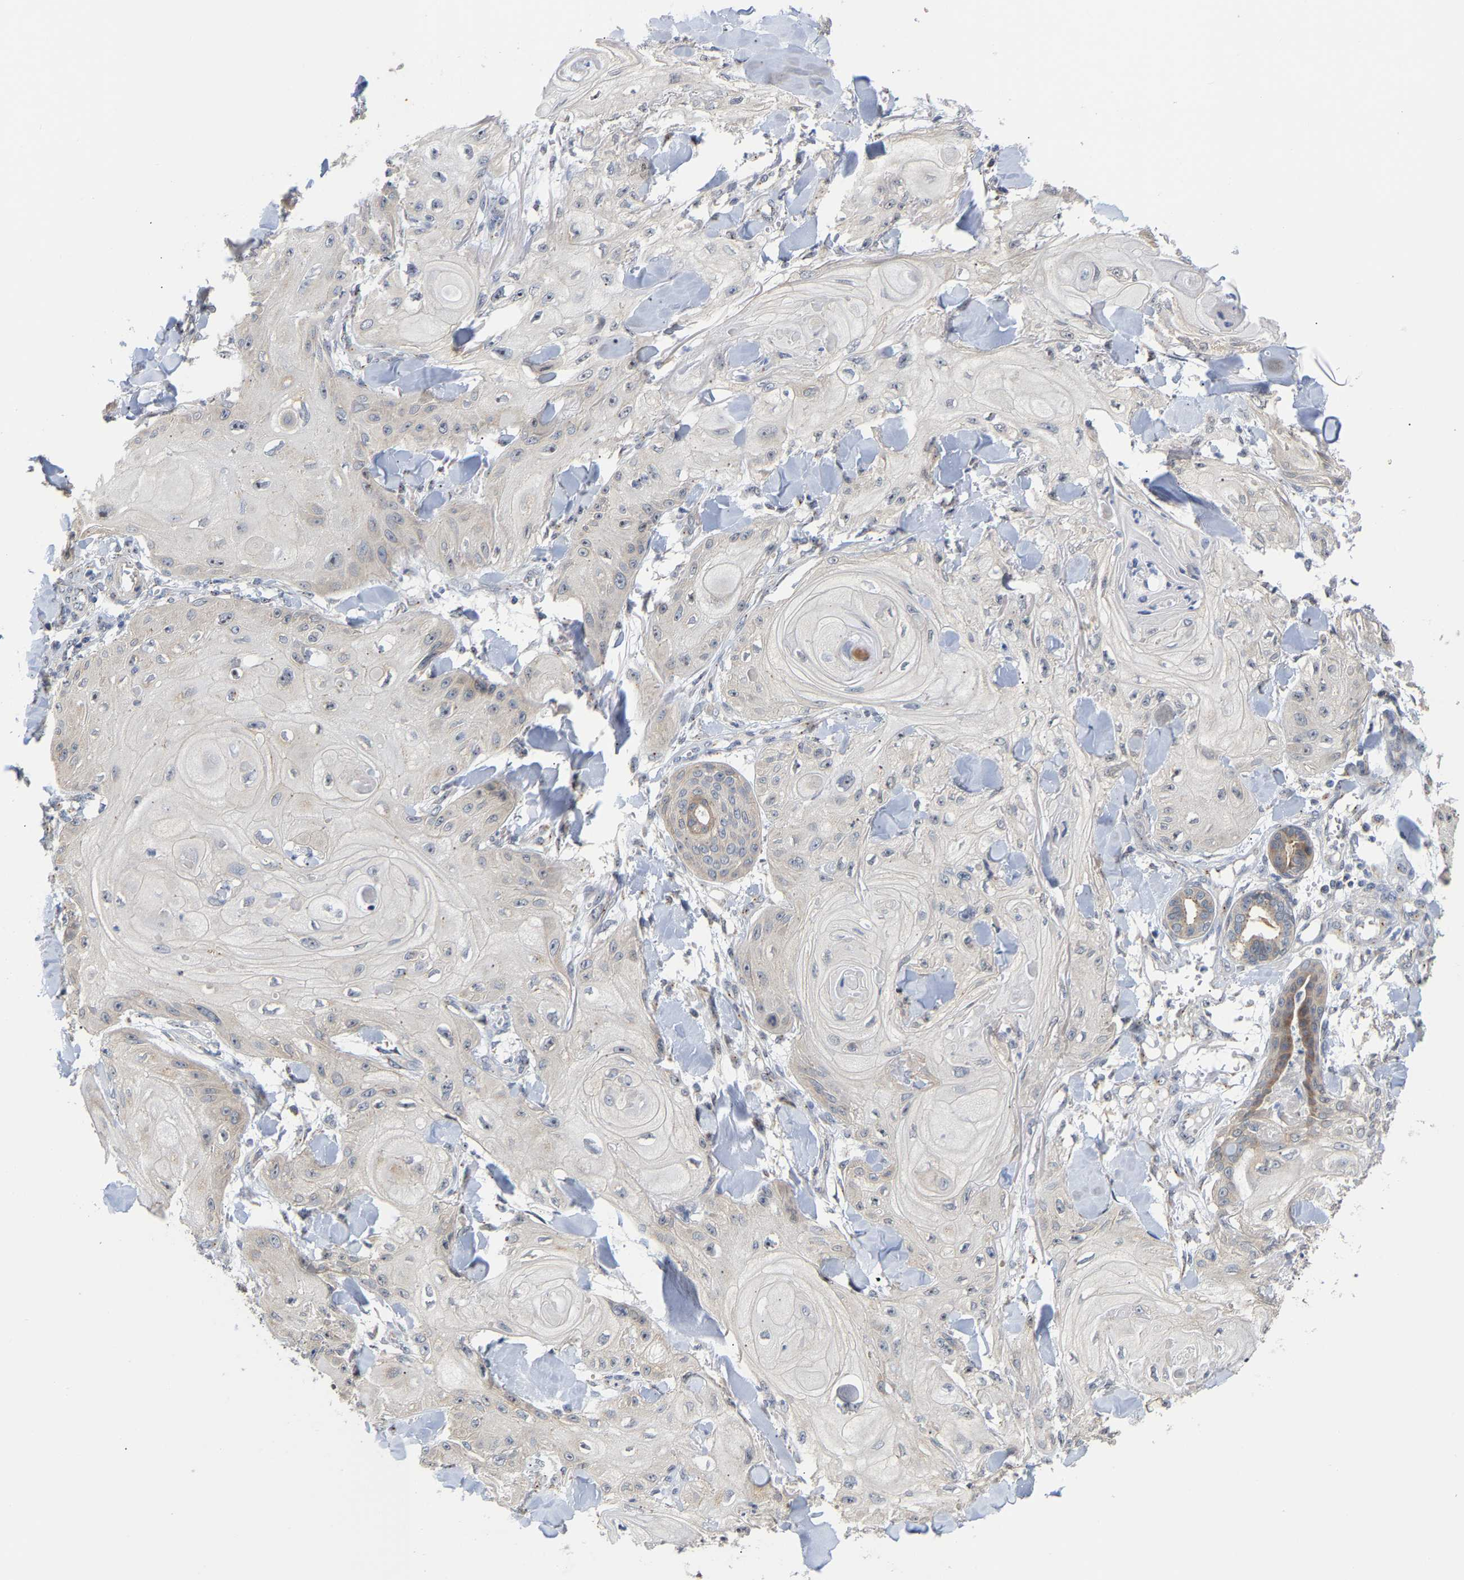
{"staining": {"intensity": "negative", "quantity": "none", "location": "none"}, "tissue": "skin cancer", "cell_type": "Tumor cells", "image_type": "cancer", "snomed": [{"axis": "morphology", "description": "Squamous cell carcinoma, NOS"}, {"axis": "topography", "description": "Skin"}], "caption": "DAB (3,3'-diaminobenzidine) immunohistochemical staining of human skin cancer (squamous cell carcinoma) exhibits no significant staining in tumor cells.", "gene": "PCNT", "patient": {"sex": "male", "age": 74}}